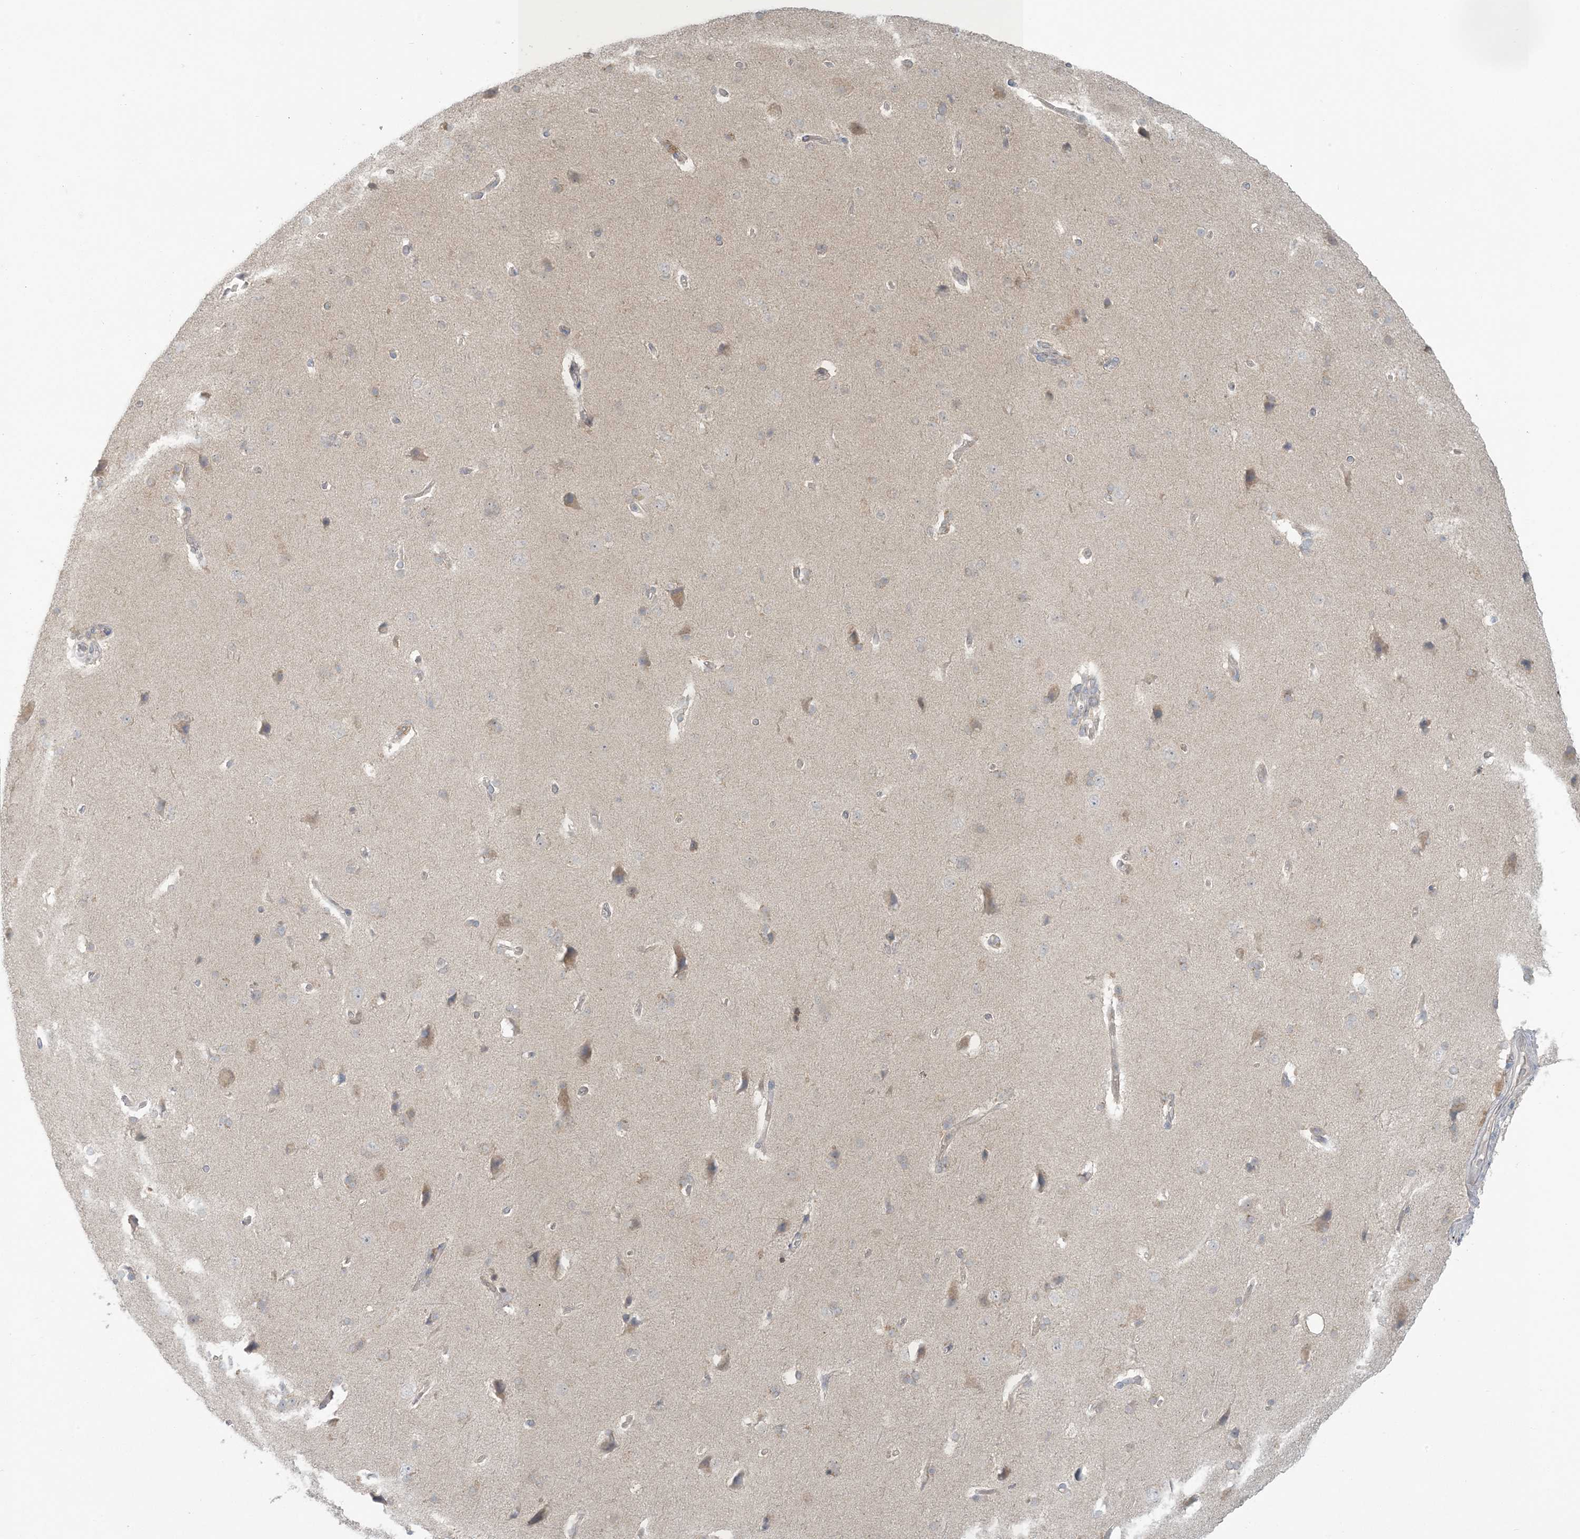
{"staining": {"intensity": "moderate", "quantity": "<25%", "location": "cytoplasmic/membranous"}, "tissue": "cerebral cortex", "cell_type": "Endothelial cells", "image_type": "normal", "snomed": [{"axis": "morphology", "description": "Normal tissue, NOS"}, {"axis": "topography", "description": "Cerebral cortex"}], "caption": "A high-resolution micrograph shows immunohistochemistry (IHC) staining of unremarkable cerebral cortex, which displays moderate cytoplasmic/membranous positivity in approximately <25% of endothelial cells. (DAB (3,3'-diaminobenzidine) IHC, brown staining for protein, blue staining for nuclei).", "gene": "NRBP2", "patient": {"sex": "male", "age": 62}}